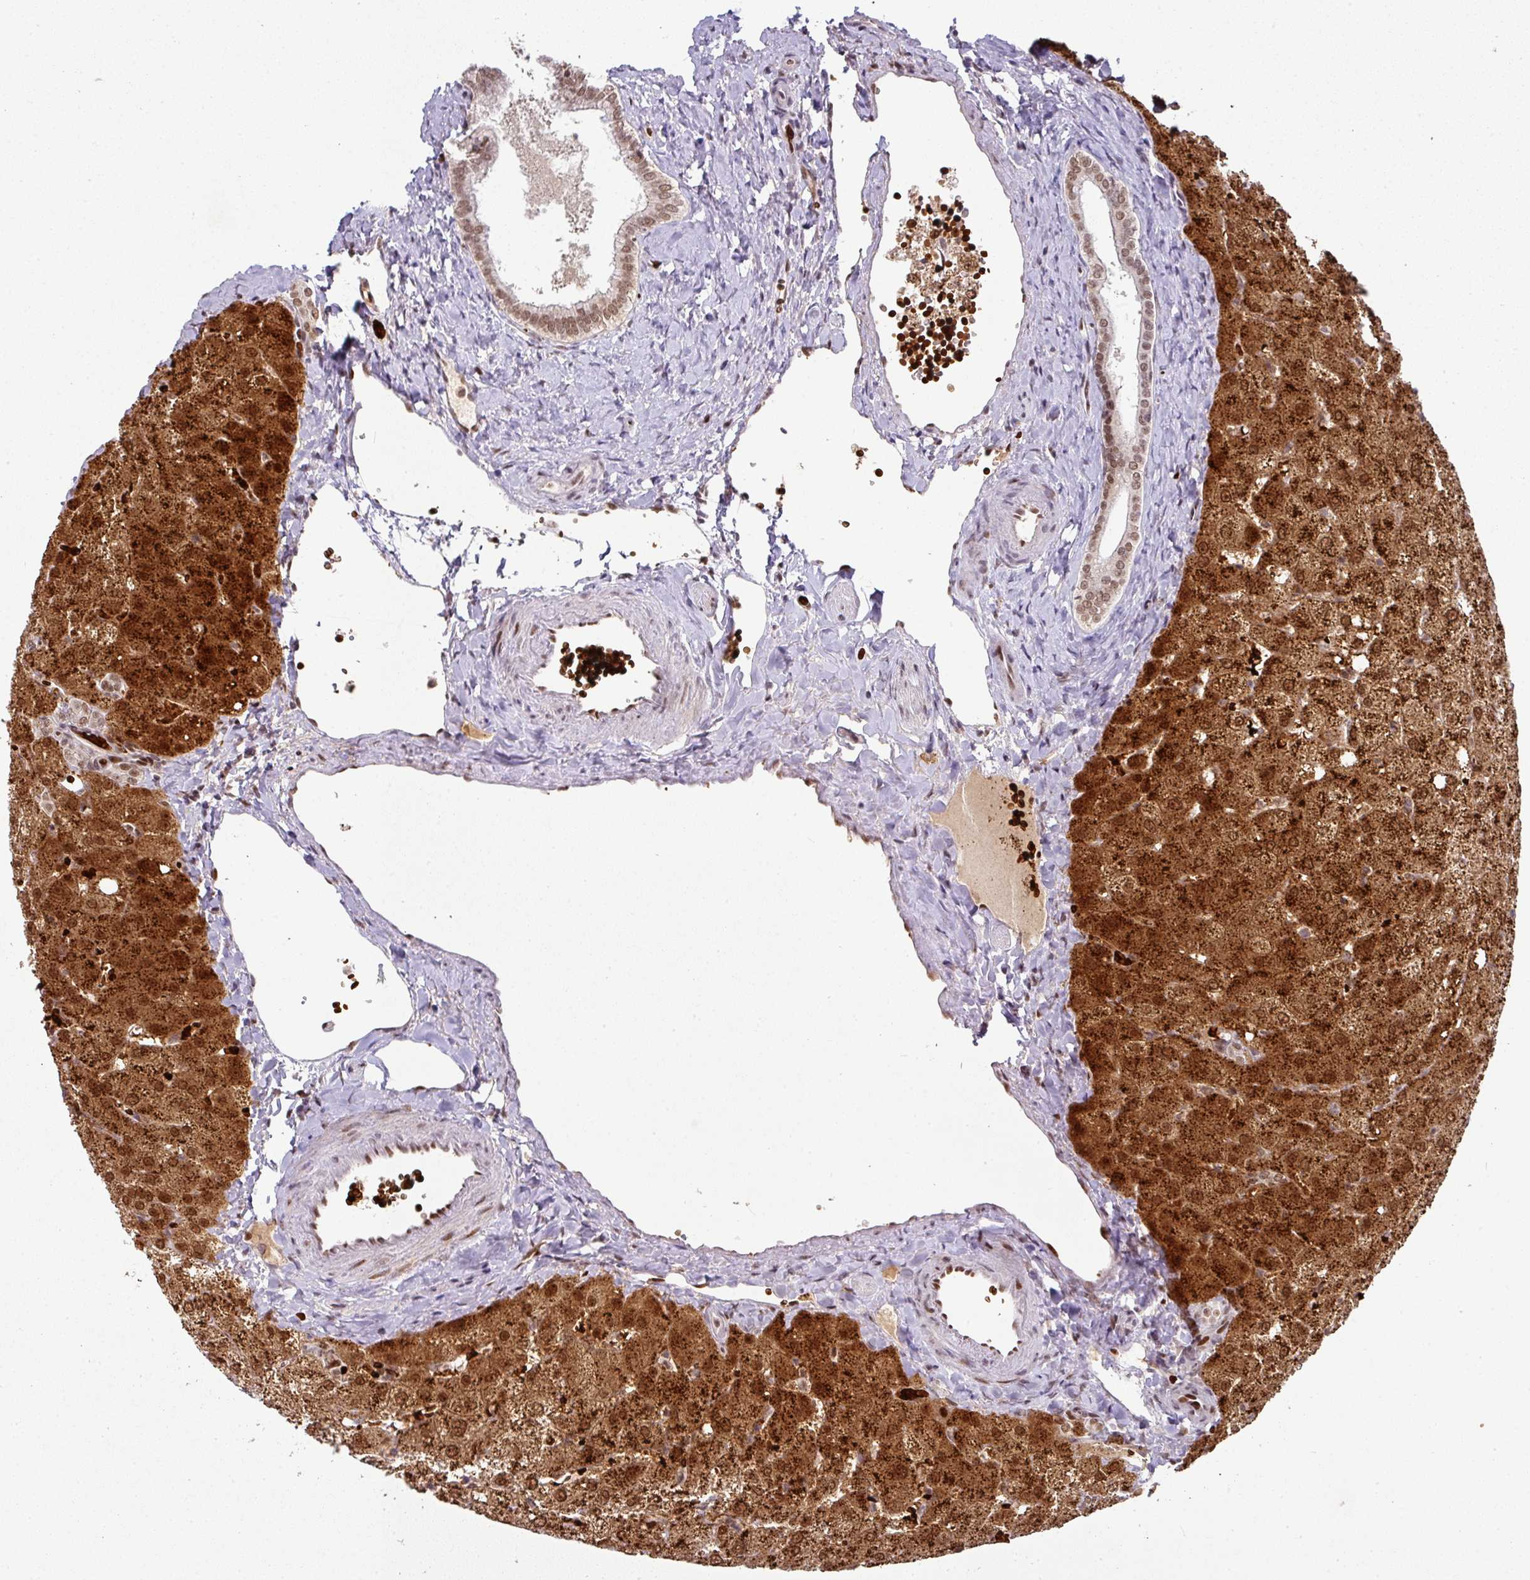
{"staining": {"intensity": "moderate", "quantity": ">75%", "location": "nuclear"}, "tissue": "liver", "cell_type": "Cholangiocytes", "image_type": "normal", "snomed": [{"axis": "morphology", "description": "Normal tissue, NOS"}, {"axis": "topography", "description": "Liver"}], "caption": "IHC (DAB) staining of benign human liver demonstrates moderate nuclear protein positivity in approximately >75% of cholangiocytes. Using DAB (3,3'-diaminobenzidine) (brown) and hematoxylin (blue) stains, captured at high magnification using brightfield microscopy.", "gene": "NEIL1", "patient": {"sex": "female", "age": 54}}